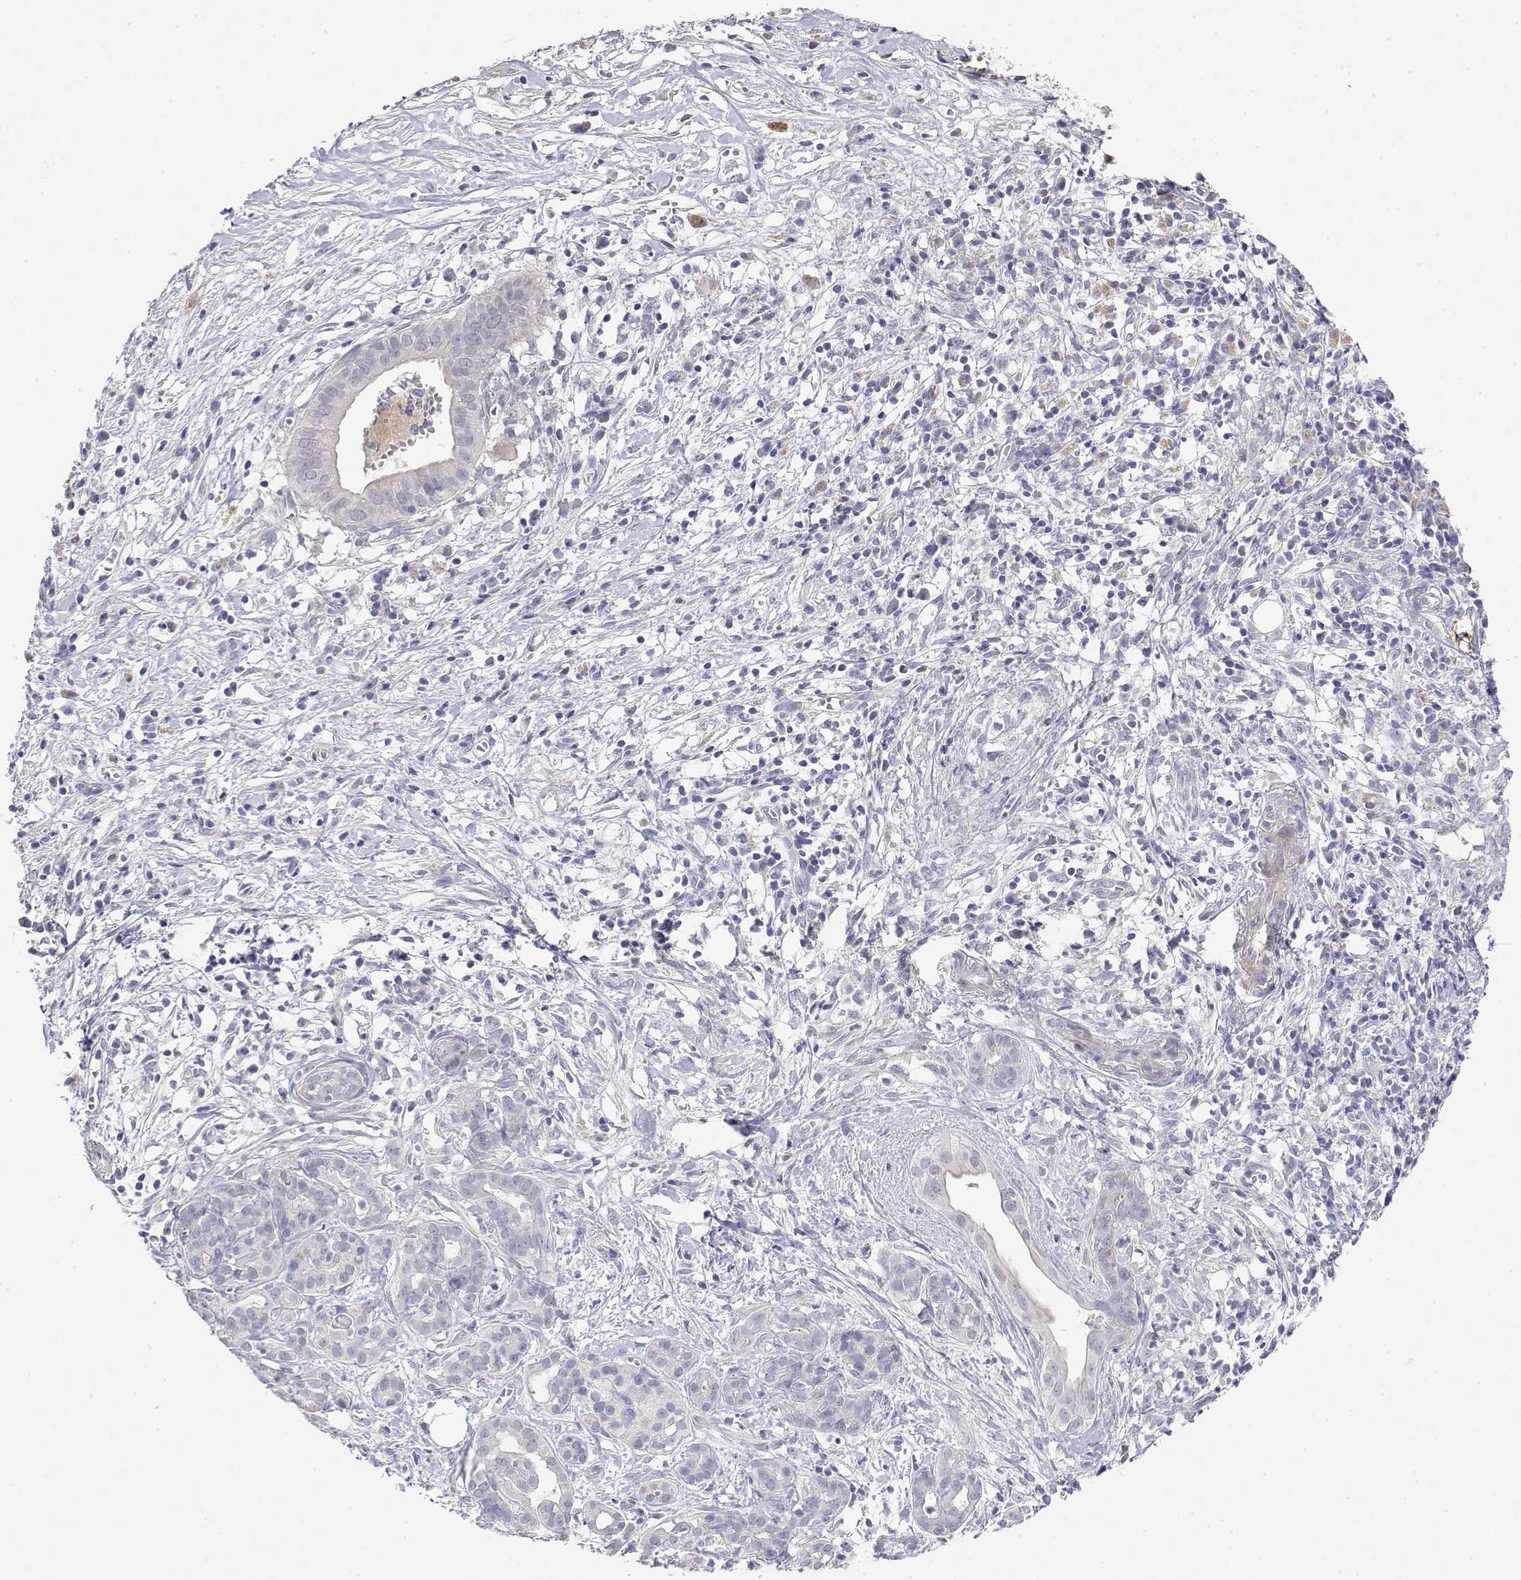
{"staining": {"intensity": "negative", "quantity": "none", "location": "none"}, "tissue": "pancreatic cancer", "cell_type": "Tumor cells", "image_type": "cancer", "snomed": [{"axis": "morphology", "description": "Adenocarcinoma, NOS"}, {"axis": "topography", "description": "Pancreas"}], "caption": "Human pancreatic adenocarcinoma stained for a protein using immunohistochemistry (IHC) demonstrates no expression in tumor cells.", "gene": "GGACT", "patient": {"sex": "male", "age": 61}}